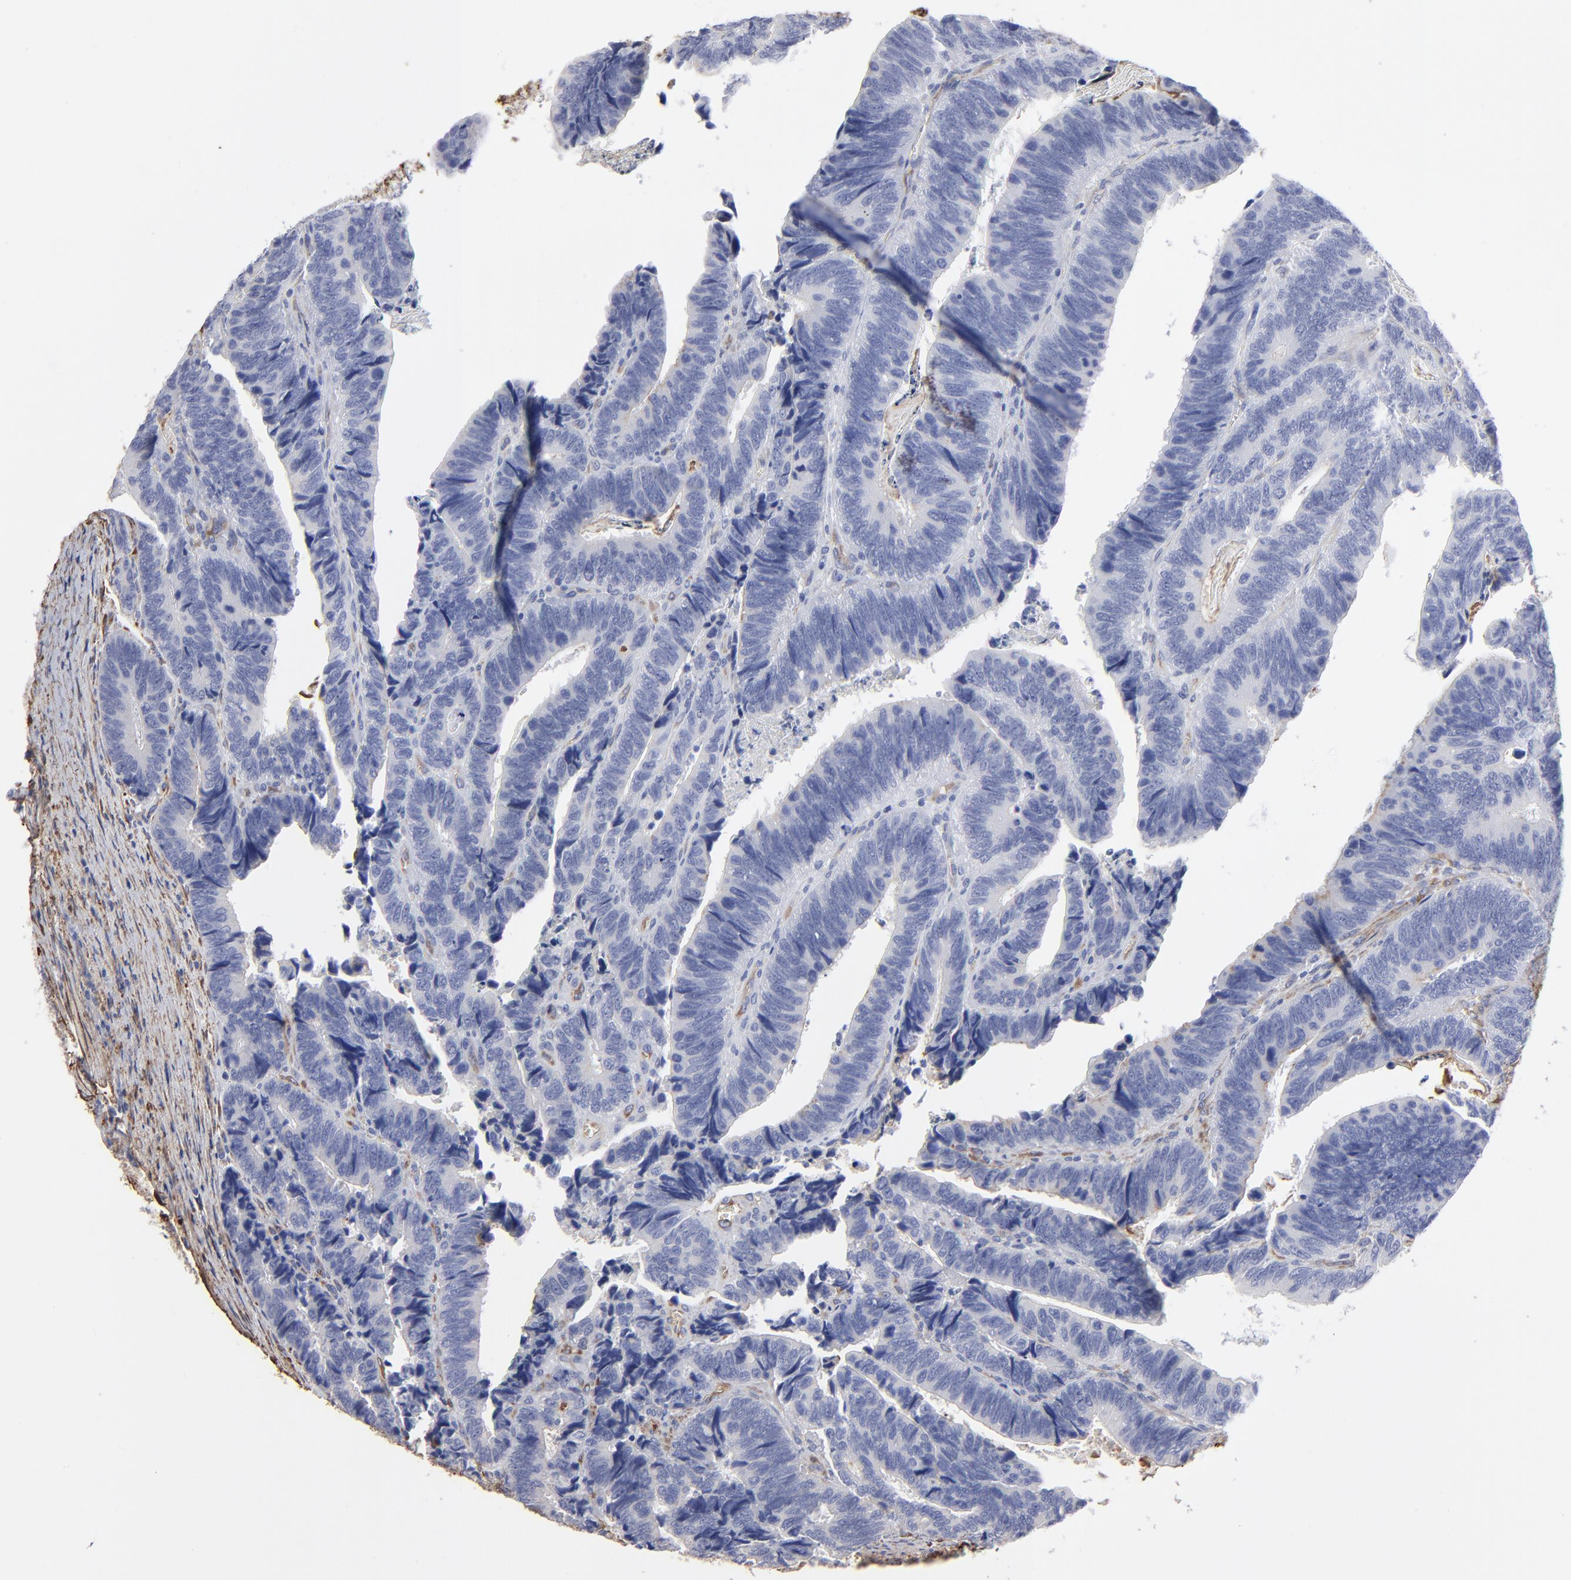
{"staining": {"intensity": "negative", "quantity": "none", "location": "none"}, "tissue": "colorectal cancer", "cell_type": "Tumor cells", "image_type": "cancer", "snomed": [{"axis": "morphology", "description": "Adenocarcinoma, NOS"}, {"axis": "topography", "description": "Colon"}], "caption": "A micrograph of colorectal adenocarcinoma stained for a protein exhibits no brown staining in tumor cells.", "gene": "CILP", "patient": {"sex": "male", "age": 72}}